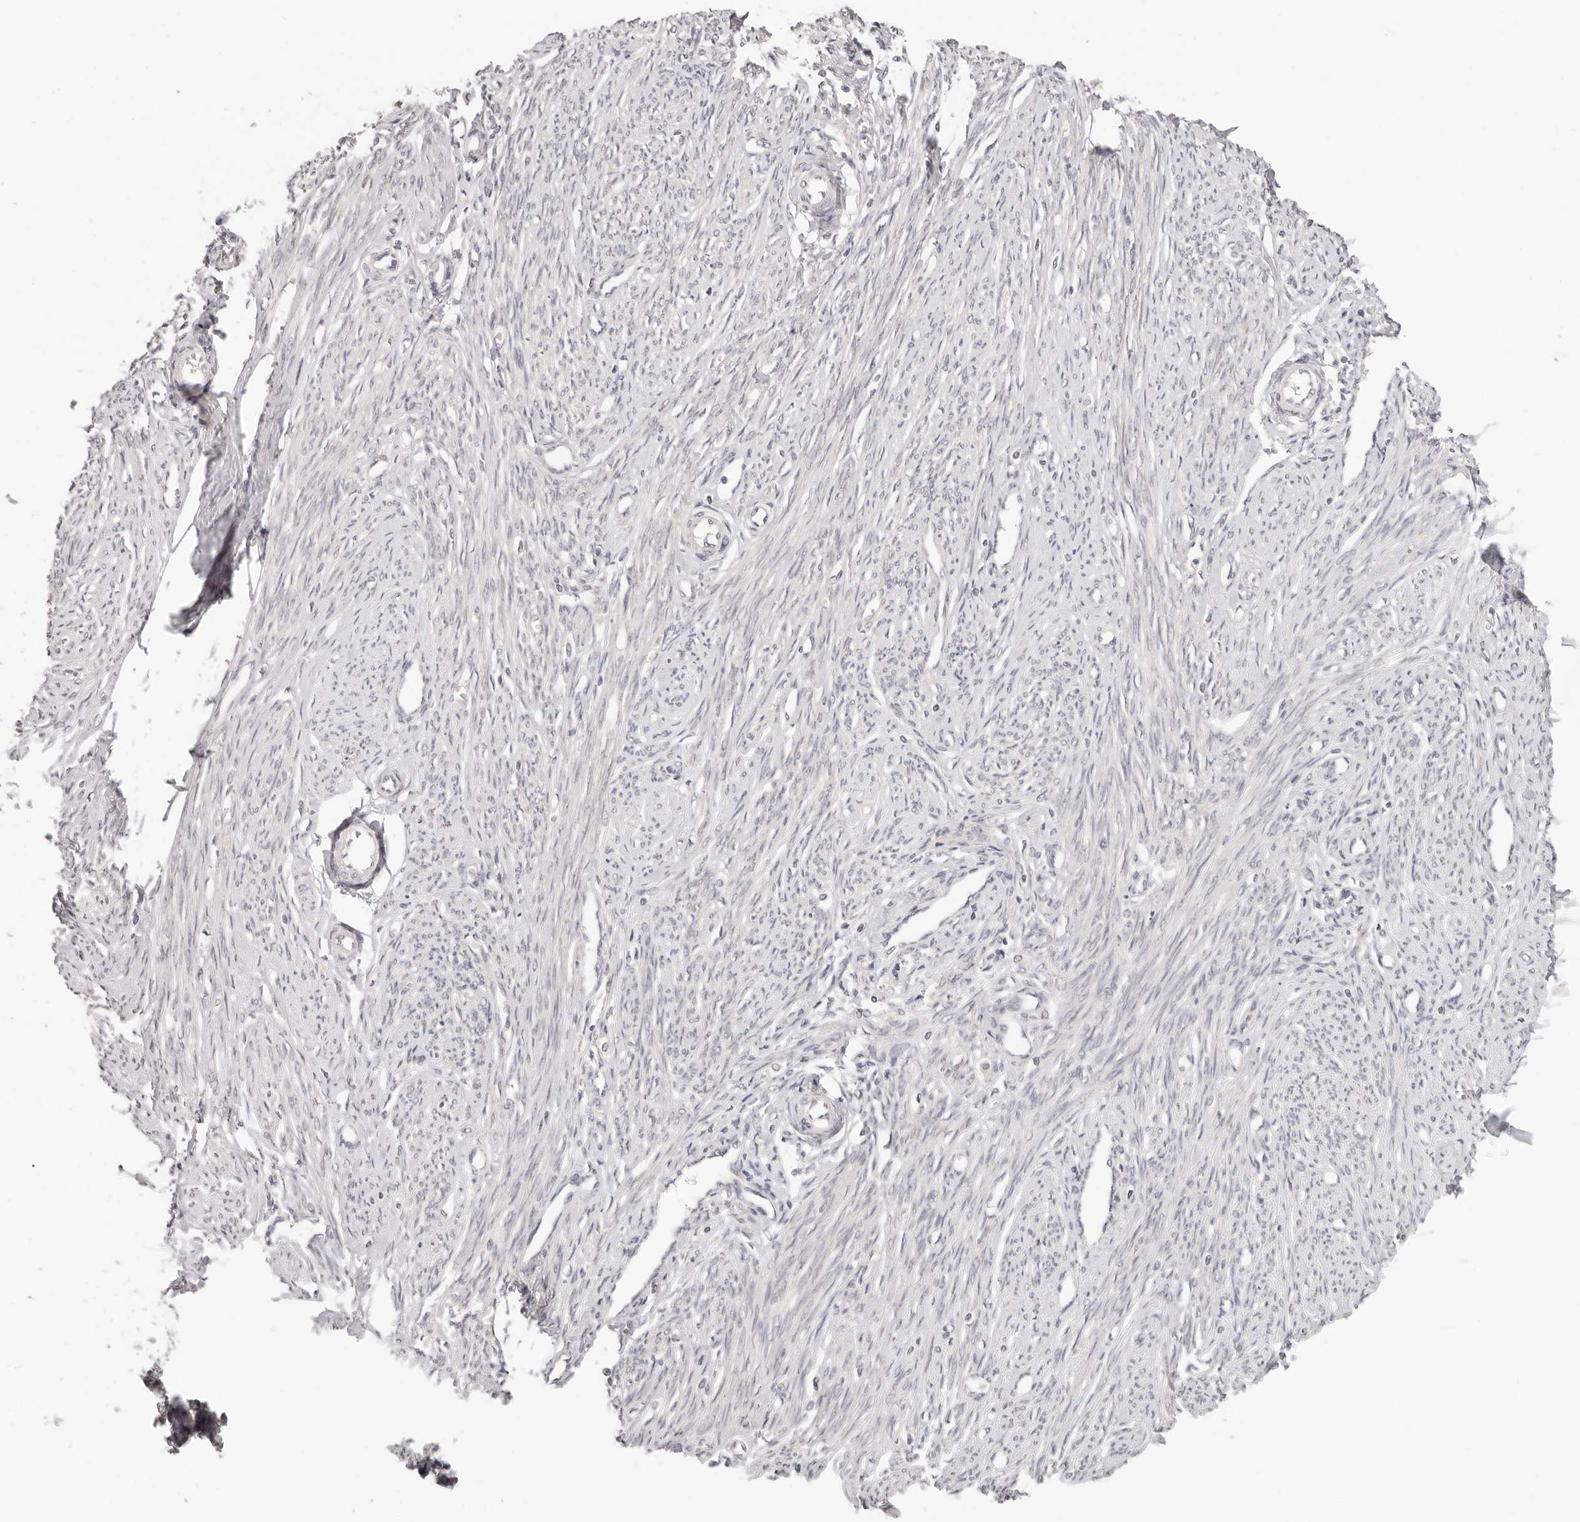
{"staining": {"intensity": "negative", "quantity": "none", "location": "none"}, "tissue": "endometrium", "cell_type": "Cells in endometrial stroma", "image_type": "normal", "snomed": [{"axis": "morphology", "description": "Normal tissue, NOS"}, {"axis": "topography", "description": "Endometrium"}], "caption": "Immunohistochemistry (IHC) of unremarkable human endometrium reveals no staining in cells in endometrial stroma. (Brightfield microscopy of DAB IHC at high magnification).", "gene": "GGPS1", "patient": {"sex": "female", "age": 56}}